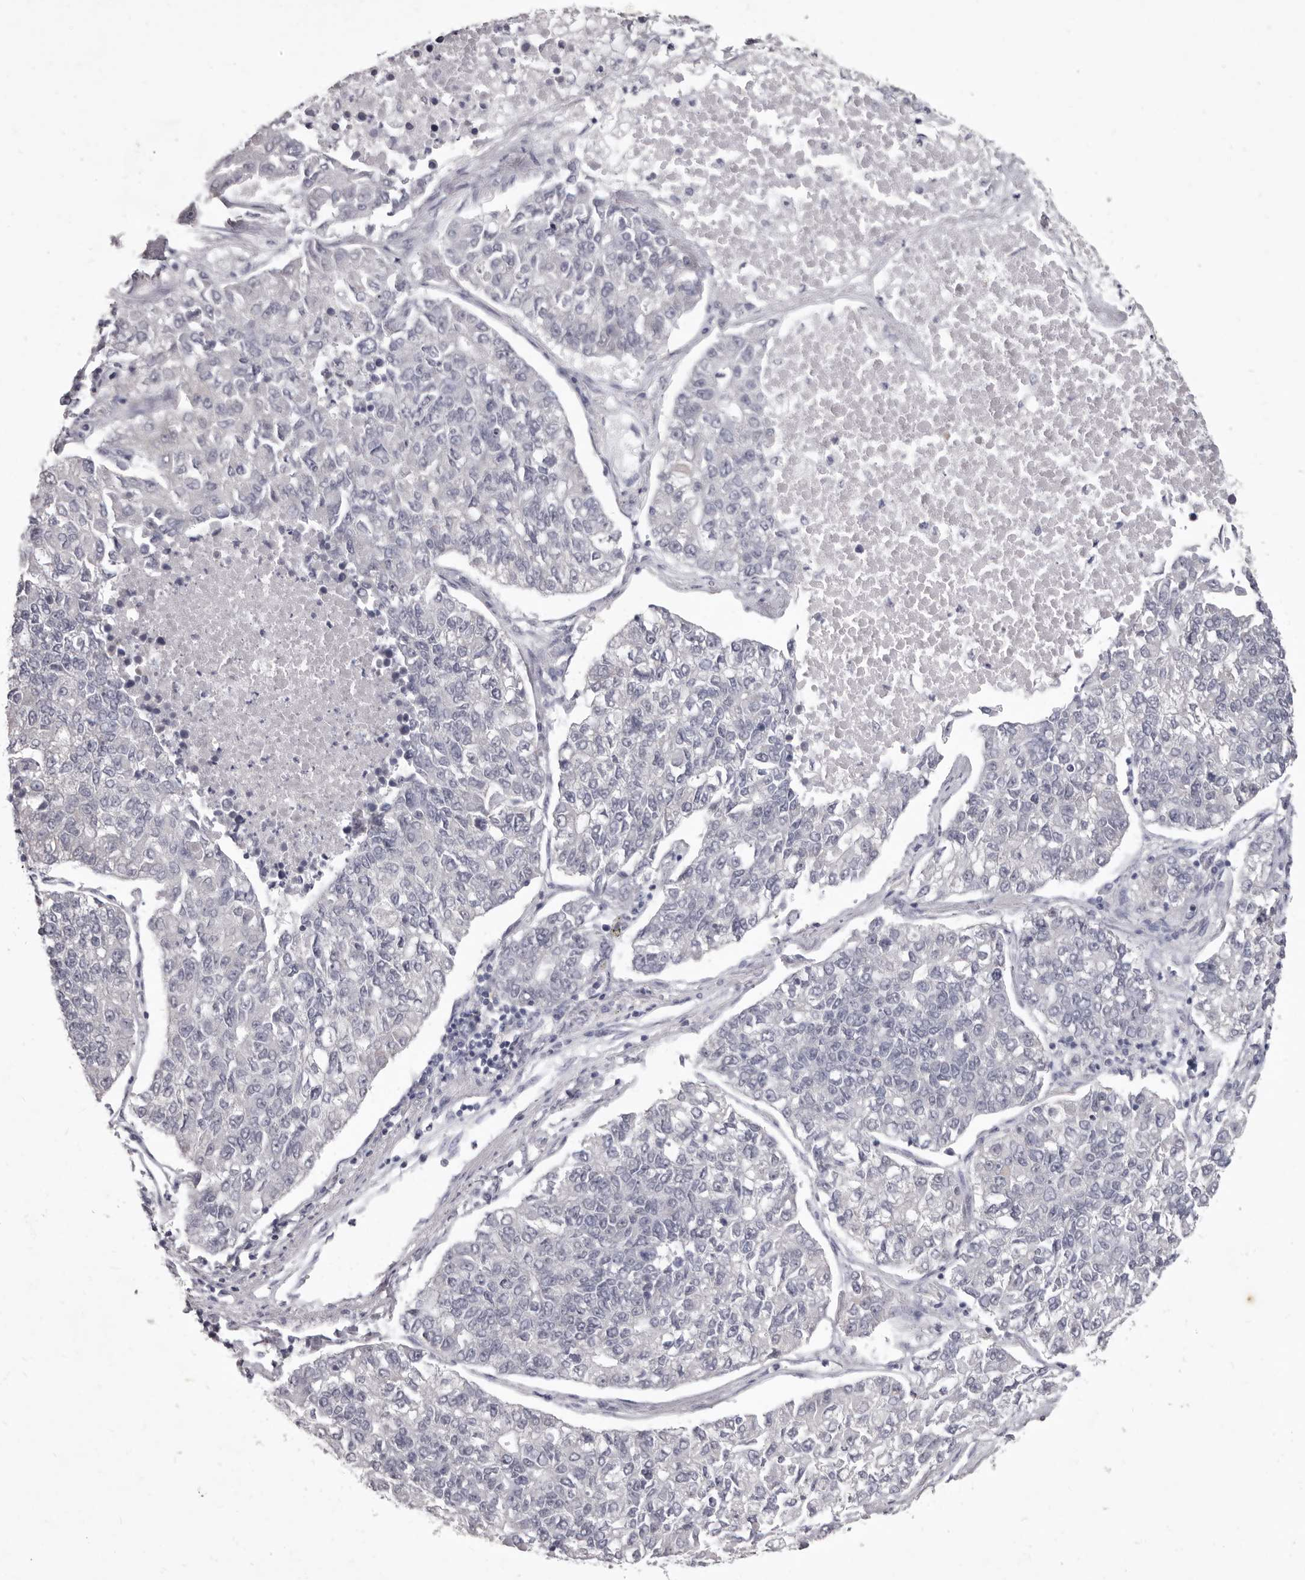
{"staining": {"intensity": "negative", "quantity": "none", "location": "none"}, "tissue": "lung cancer", "cell_type": "Tumor cells", "image_type": "cancer", "snomed": [{"axis": "morphology", "description": "Adenocarcinoma, NOS"}, {"axis": "topography", "description": "Lung"}], "caption": "This image is of adenocarcinoma (lung) stained with IHC to label a protein in brown with the nuclei are counter-stained blue. There is no expression in tumor cells.", "gene": "GSK3B", "patient": {"sex": "male", "age": 49}}